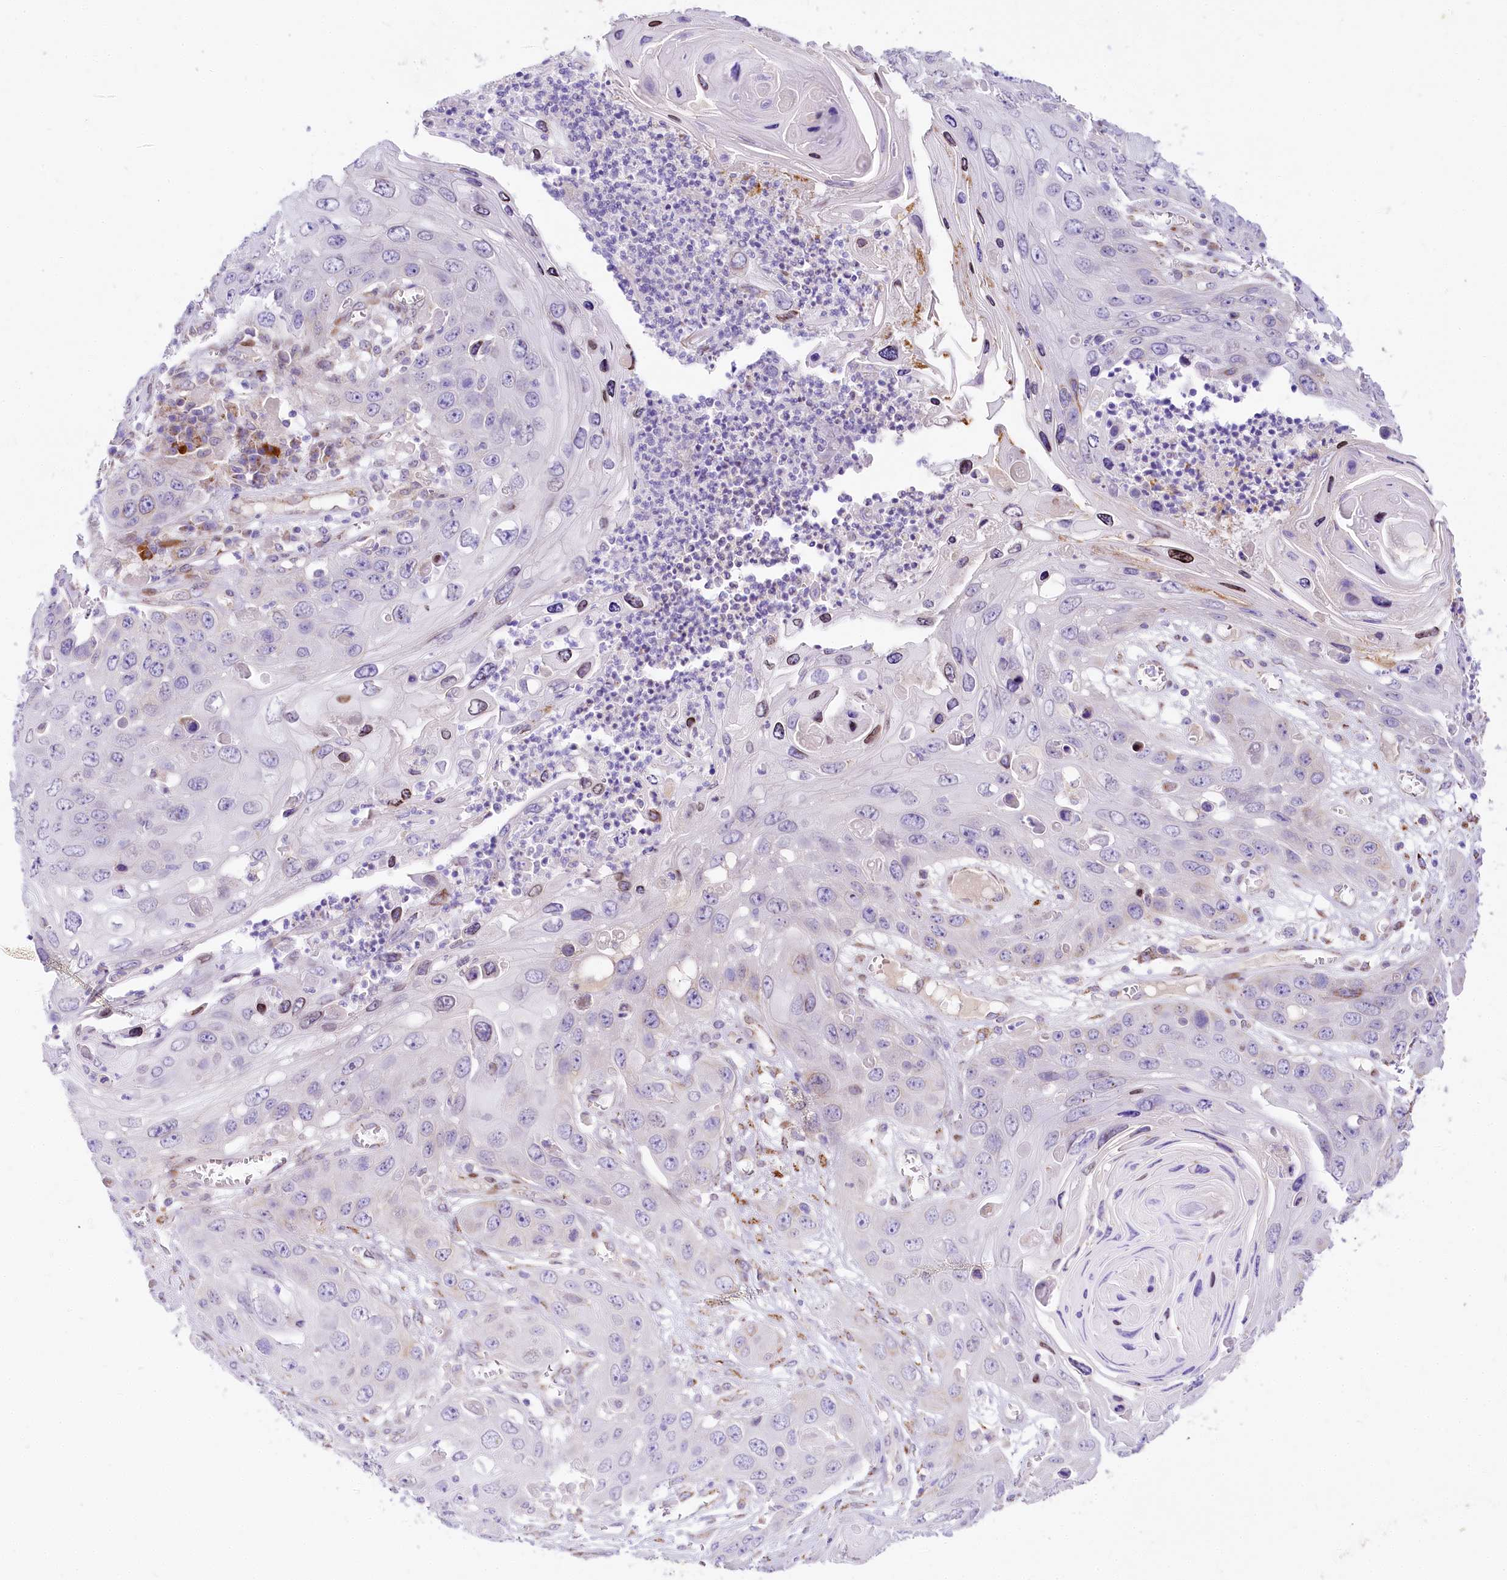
{"staining": {"intensity": "negative", "quantity": "none", "location": "none"}, "tissue": "skin cancer", "cell_type": "Tumor cells", "image_type": "cancer", "snomed": [{"axis": "morphology", "description": "Squamous cell carcinoma, NOS"}, {"axis": "topography", "description": "Skin"}], "caption": "Skin cancer was stained to show a protein in brown. There is no significant staining in tumor cells.", "gene": "PPIP5K2", "patient": {"sex": "male", "age": 55}}